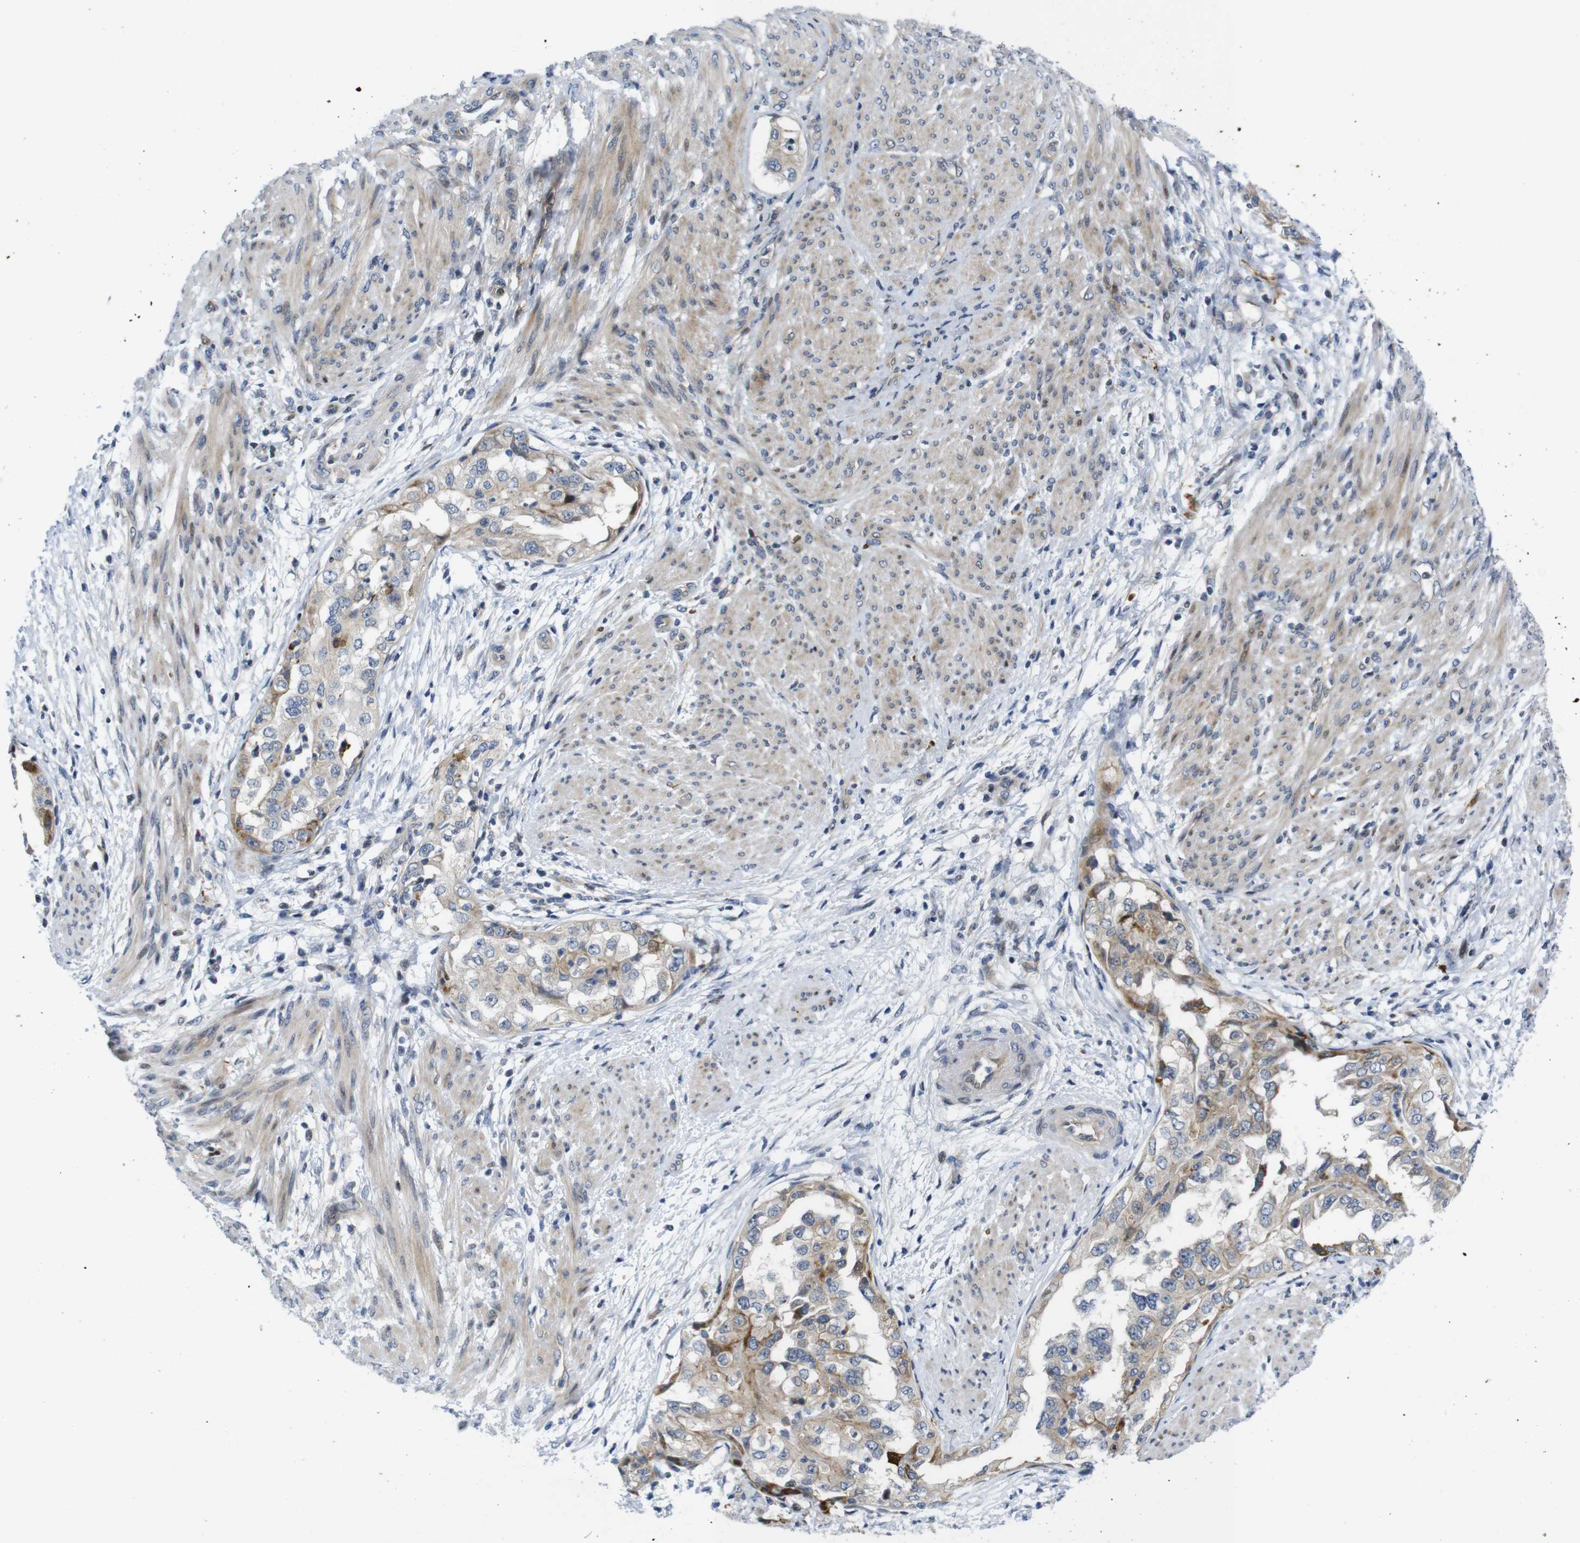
{"staining": {"intensity": "weak", "quantity": ">75%", "location": "cytoplasmic/membranous"}, "tissue": "endometrial cancer", "cell_type": "Tumor cells", "image_type": "cancer", "snomed": [{"axis": "morphology", "description": "Adenocarcinoma, NOS"}, {"axis": "topography", "description": "Endometrium"}], "caption": "Endometrial adenocarcinoma was stained to show a protein in brown. There is low levels of weak cytoplasmic/membranous positivity in about >75% of tumor cells.", "gene": "ROBO2", "patient": {"sex": "female", "age": 85}}